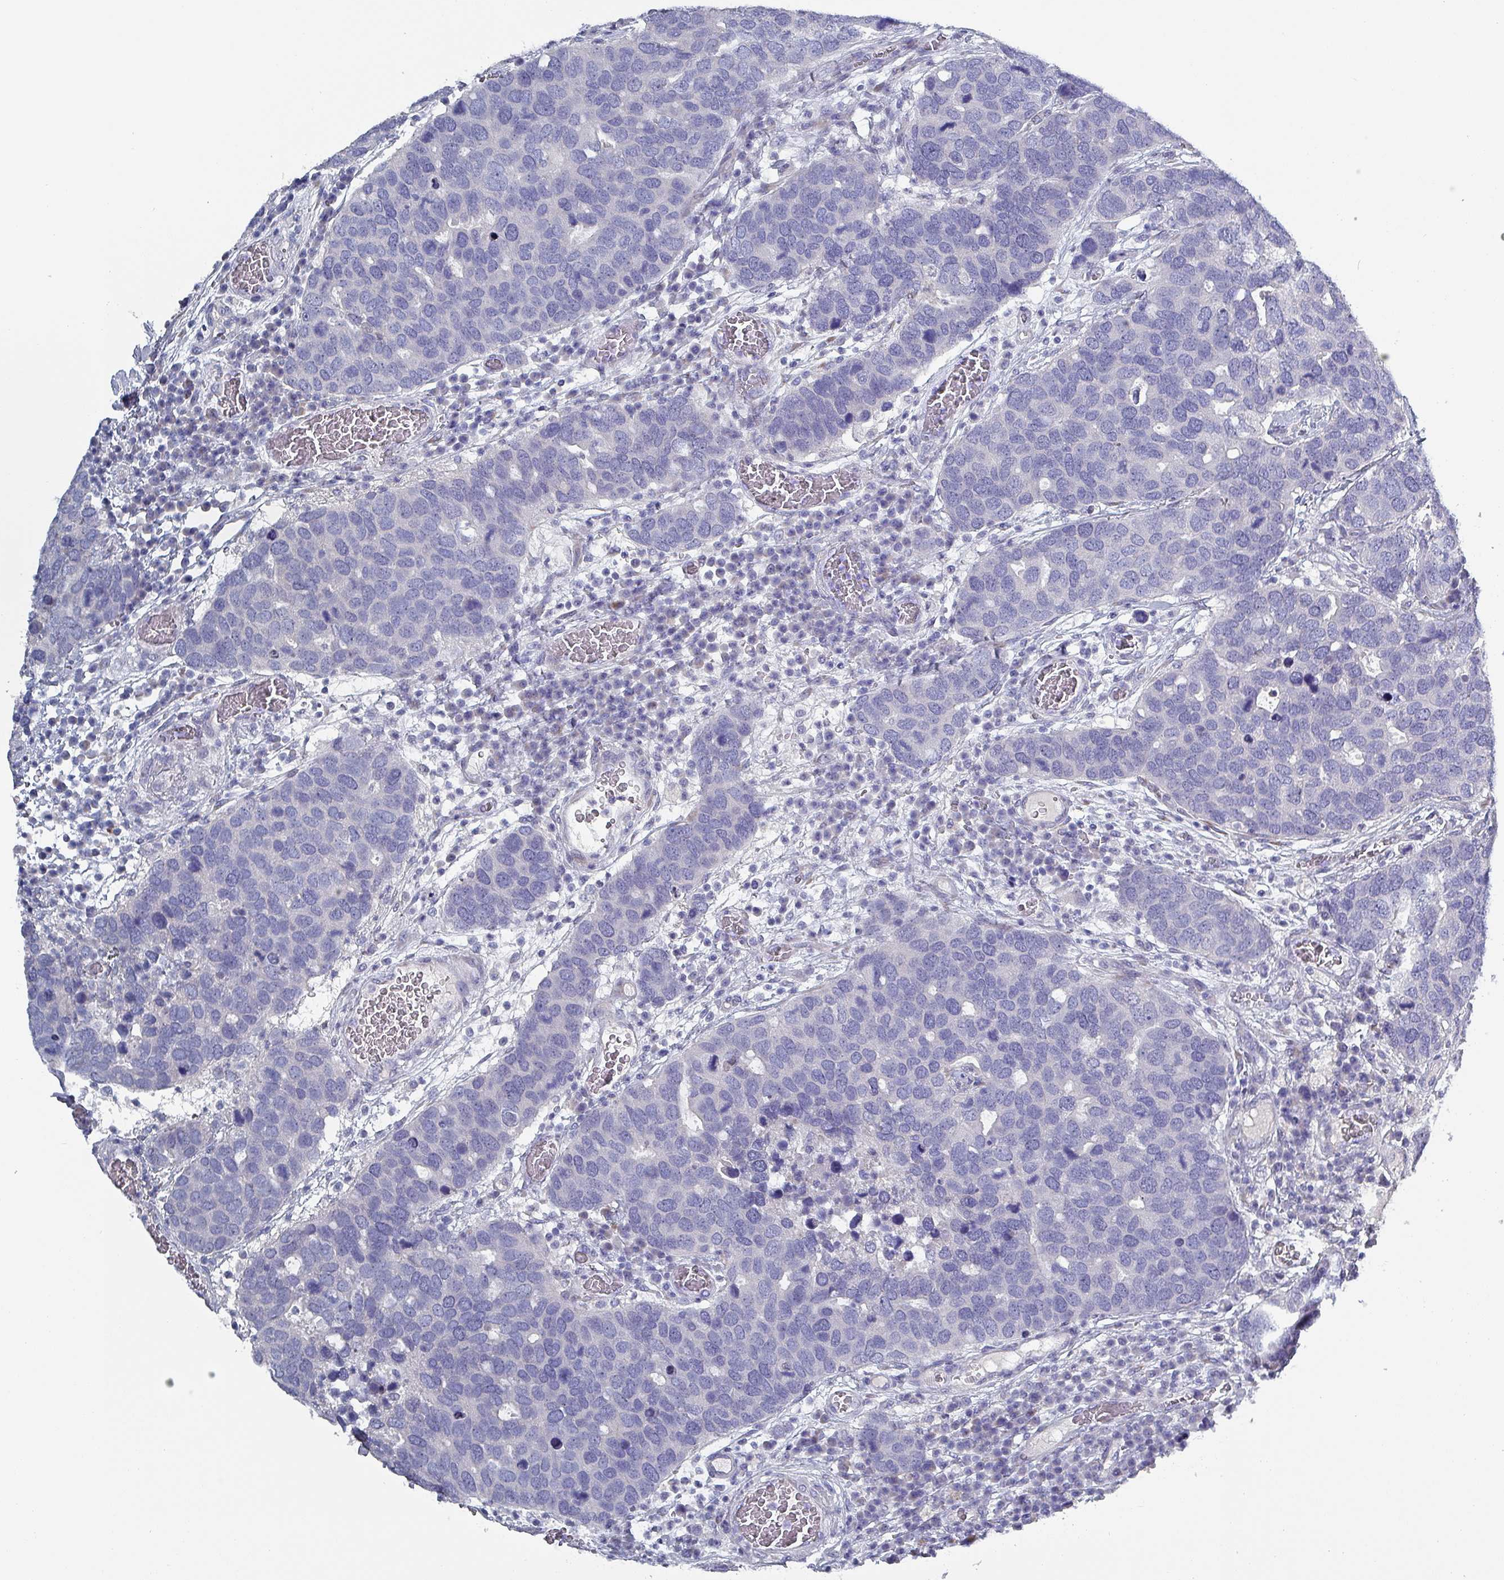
{"staining": {"intensity": "negative", "quantity": "none", "location": "none"}, "tissue": "breast cancer", "cell_type": "Tumor cells", "image_type": "cancer", "snomed": [{"axis": "morphology", "description": "Duct carcinoma"}, {"axis": "topography", "description": "Breast"}], "caption": "Immunohistochemistry (IHC) of human breast infiltrating ductal carcinoma demonstrates no positivity in tumor cells.", "gene": "DRD5", "patient": {"sex": "female", "age": 83}}